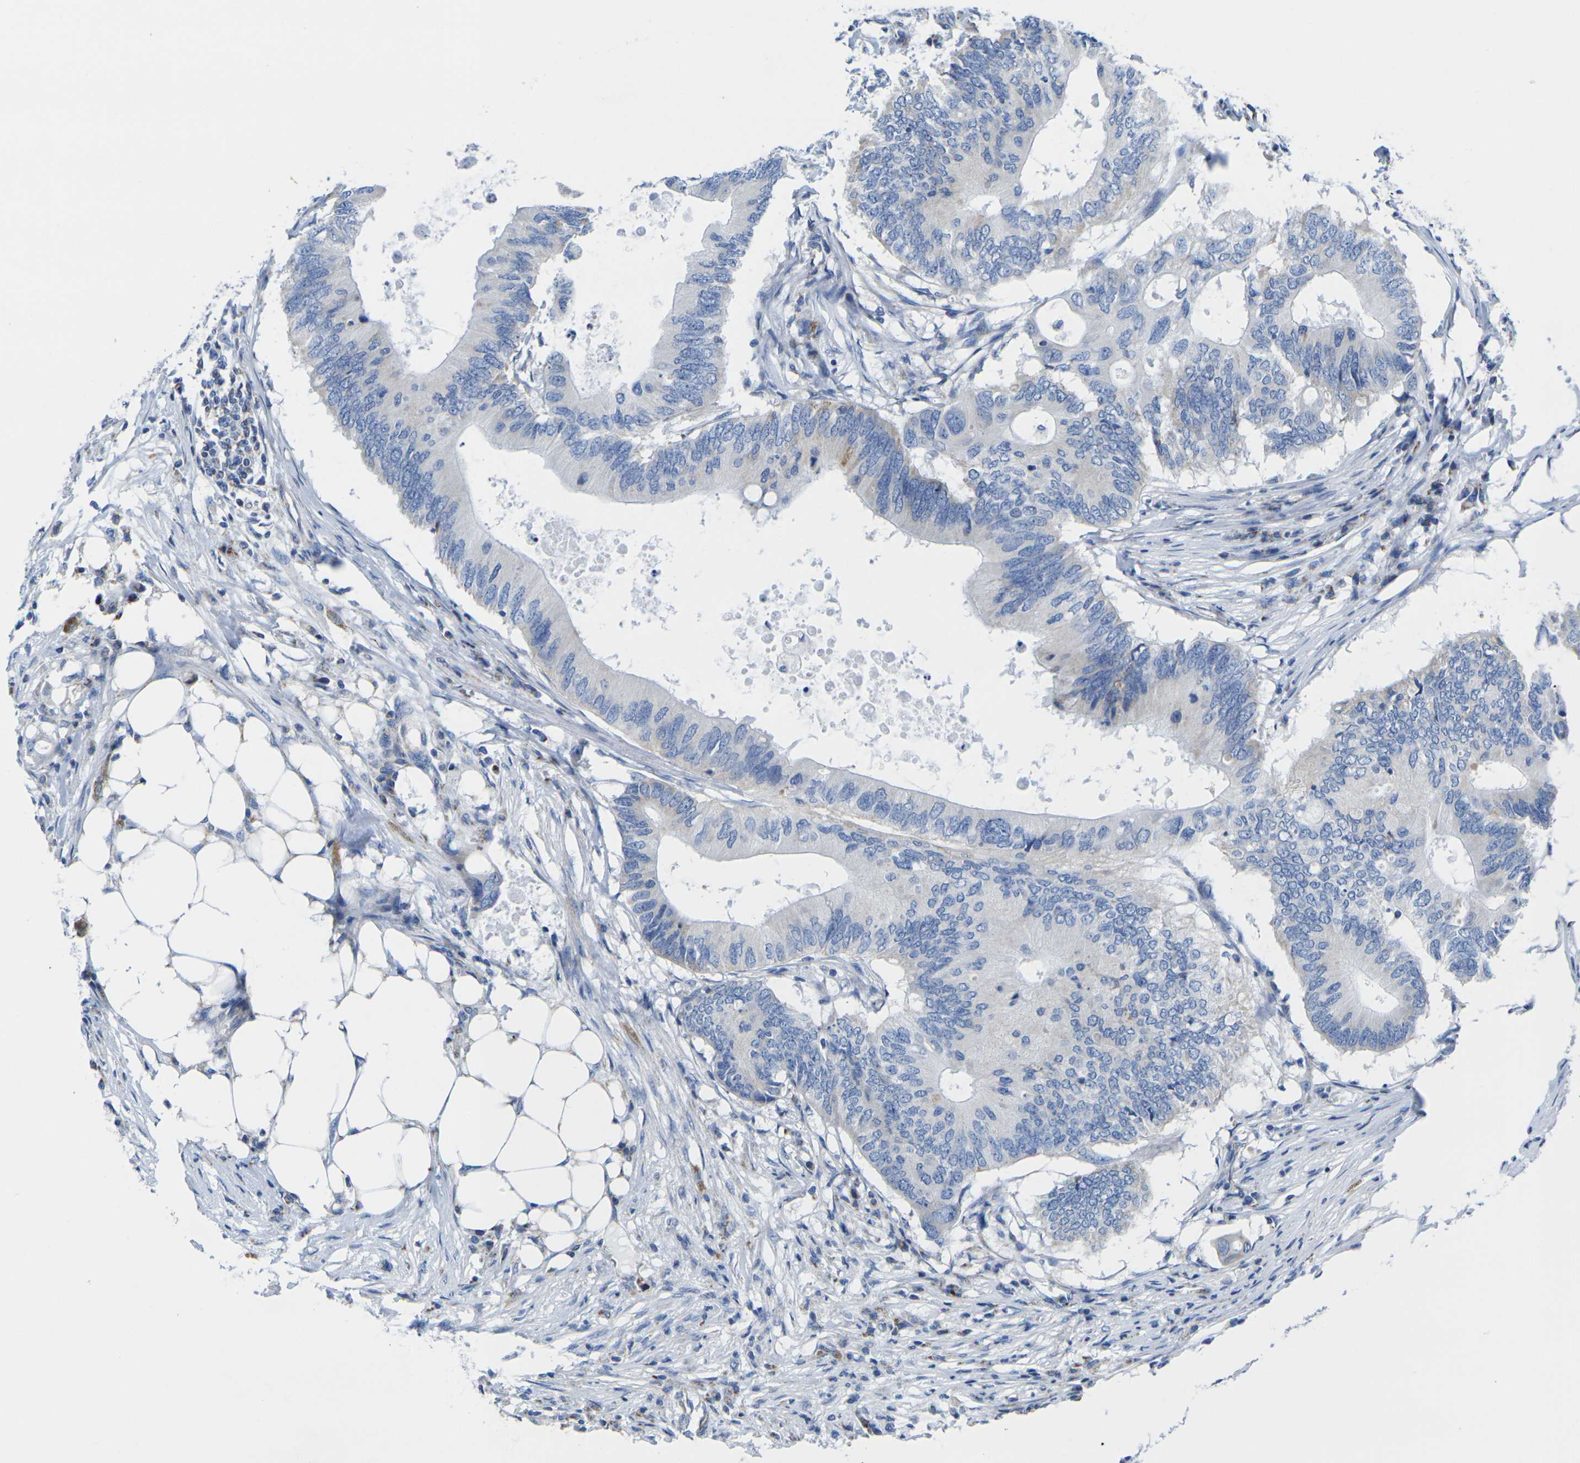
{"staining": {"intensity": "negative", "quantity": "none", "location": "none"}, "tissue": "colorectal cancer", "cell_type": "Tumor cells", "image_type": "cancer", "snomed": [{"axis": "morphology", "description": "Adenocarcinoma, NOS"}, {"axis": "topography", "description": "Colon"}], "caption": "Human colorectal cancer (adenocarcinoma) stained for a protein using immunohistochemistry exhibits no staining in tumor cells.", "gene": "TMEM204", "patient": {"sex": "male", "age": 71}}